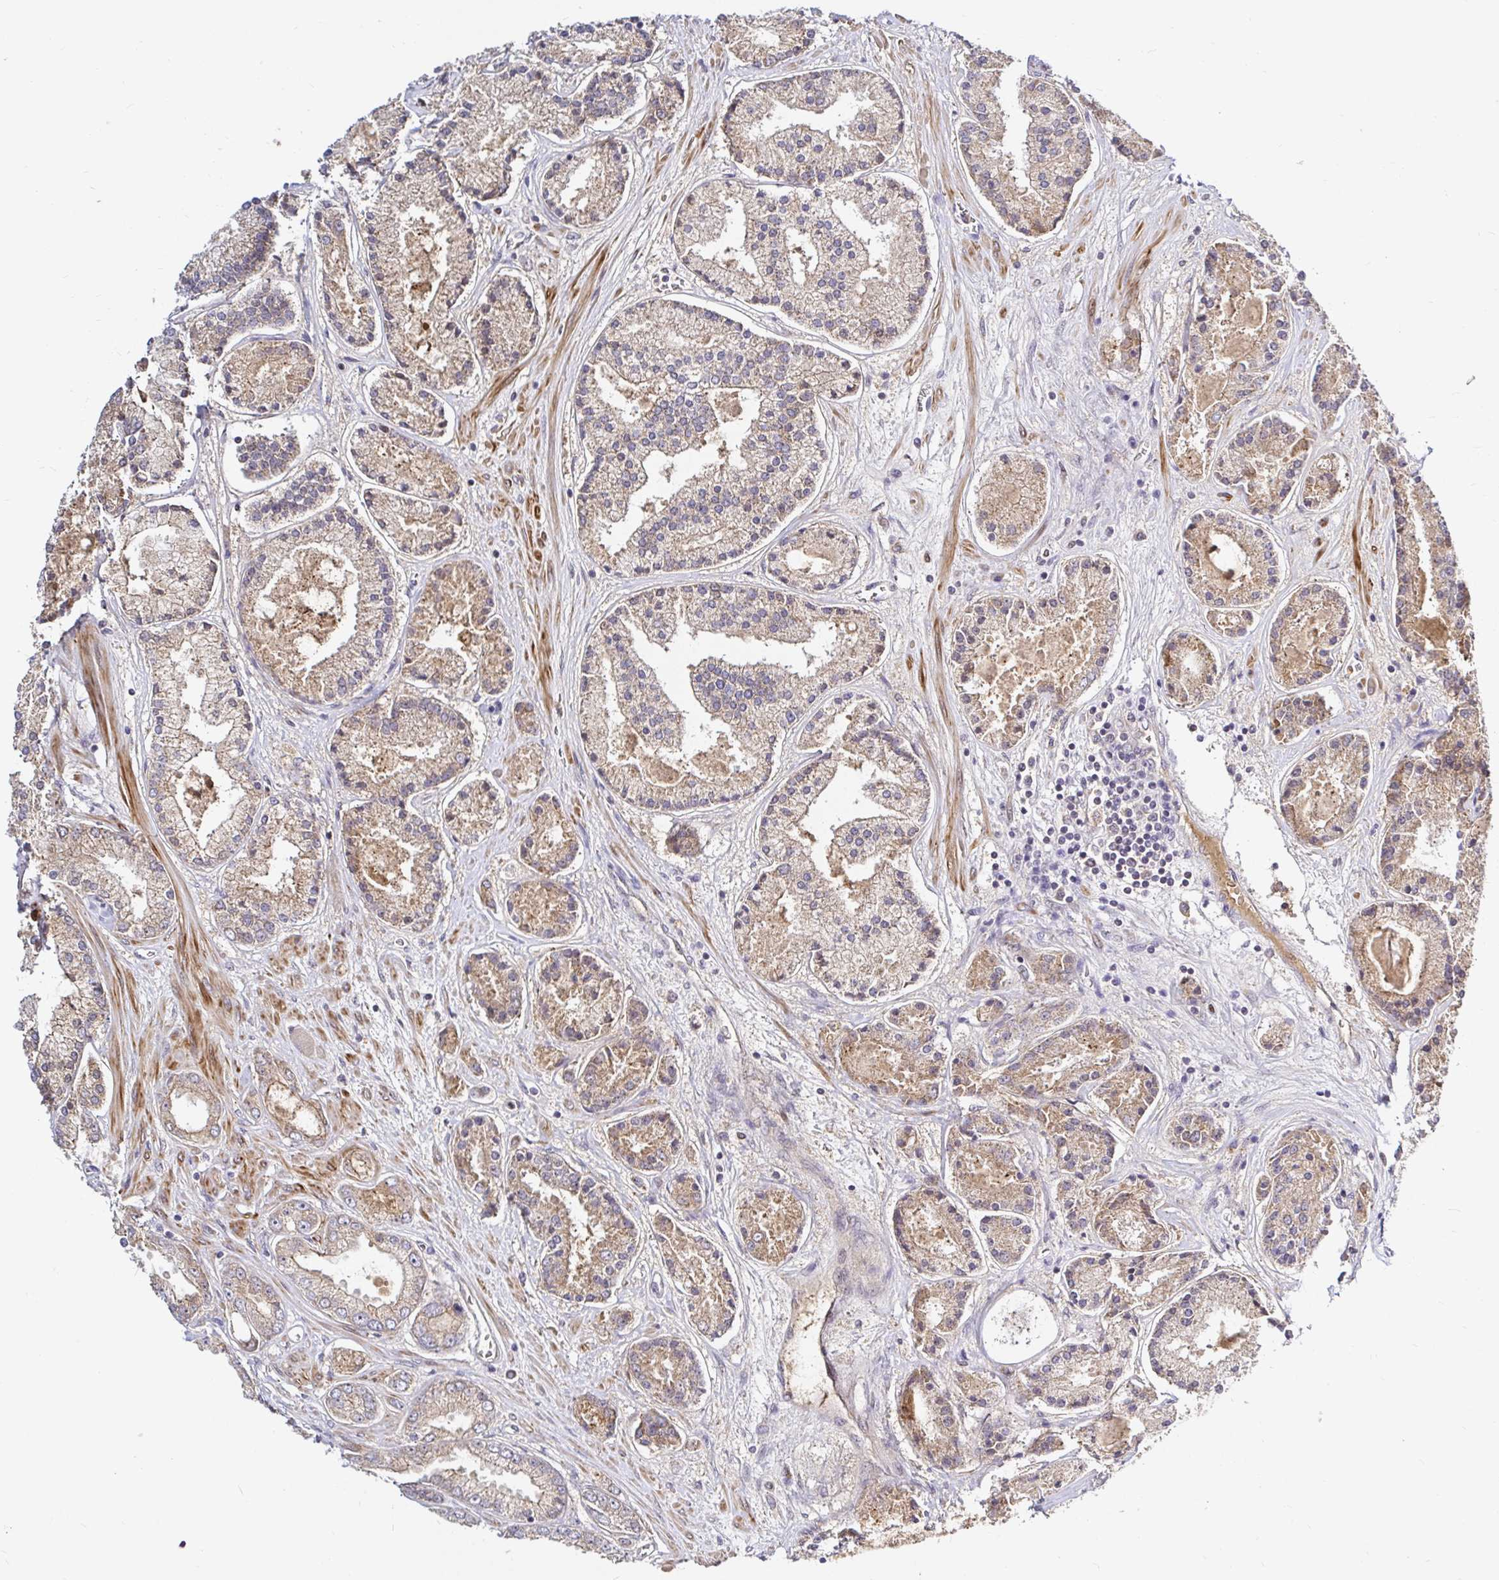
{"staining": {"intensity": "weak", "quantity": ">75%", "location": "cytoplasmic/membranous"}, "tissue": "prostate cancer", "cell_type": "Tumor cells", "image_type": "cancer", "snomed": [{"axis": "morphology", "description": "Adenocarcinoma, High grade"}, {"axis": "topography", "description": "Prostate"}], "caption": "IHC image of human prostate adenocarcinoma (high-grade) stained for a protein (brown), which demonstrates low levels of weak cytoplasmic/membranous expression in about >75% of tumor cells.", "gene": "ARHGEF37", "patient": {"sex": "male", "age": 67}}